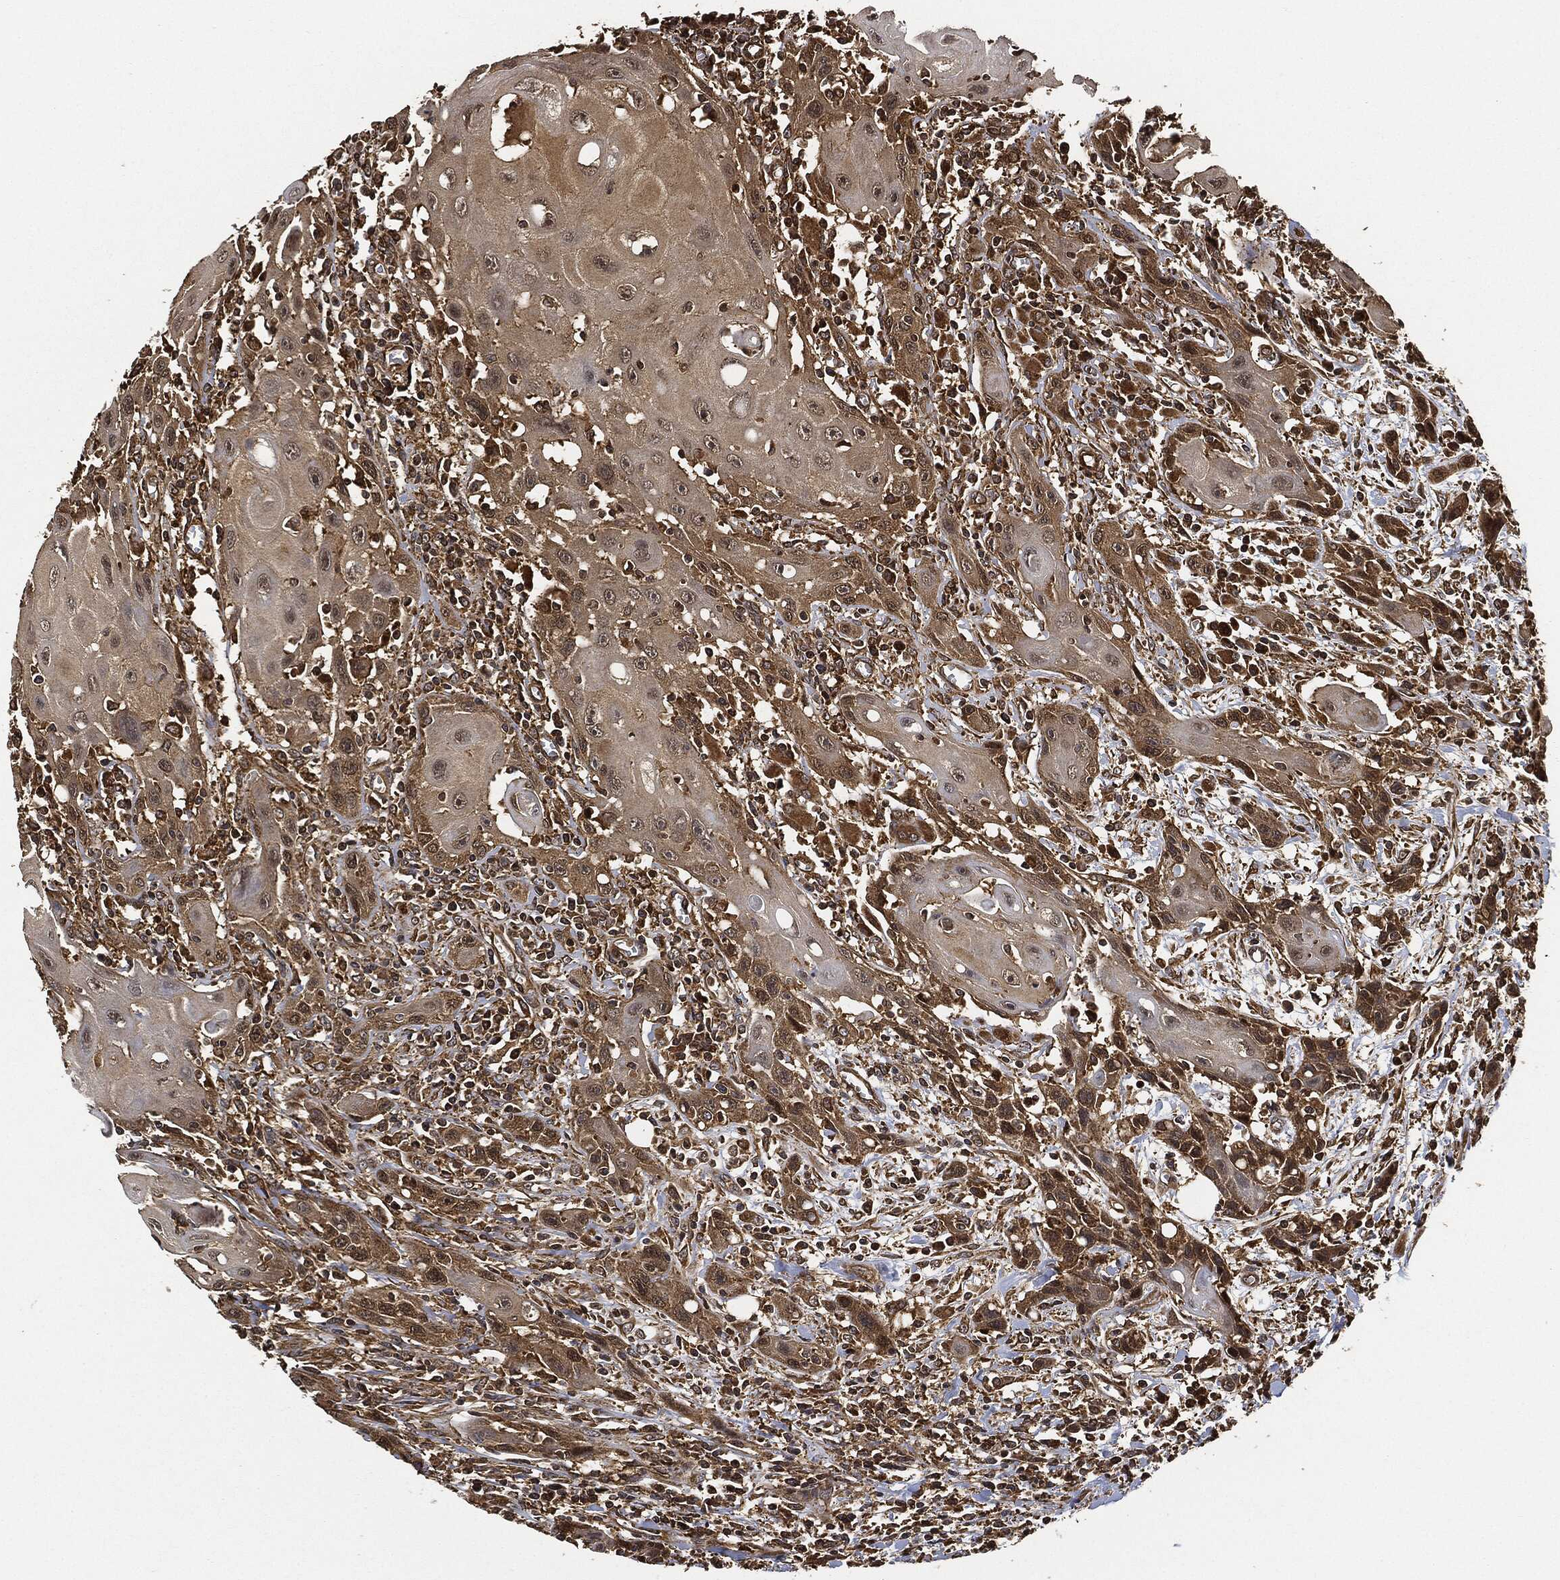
{"staining": {"intensity": "moderate", "quantity": ">75%", "location": "cytoplasmic/membranous"}, "tissue": "head and neck cancer", "cell_type": "Tumor cells", "image_type": "cancer", "snomed": [{"axis": "morphology", "description": "Normal tissue, NOS"}, {"axis": "morphology", "description": "Squamous cell carcinoma, NOS"}, {"axis": "topography", "description": "Oral tissue"}, {"axis": "topography", "description": "Head-Neck"}], "caption": "DAB (3,3'-diaminobenzidine) immunohistochemical staining of head and neck cancer (squamous cell carcinoma) shows moderate cytoplasmic/membranous protein positivity in about >75% of tumor cells. The staining is performed using DAB brown chromogen to label protein expression. The nuclei are counter-stained blue using hematoxylin.", "gene": "CEP290", "patient": {"sex": "male", "age": 71}}